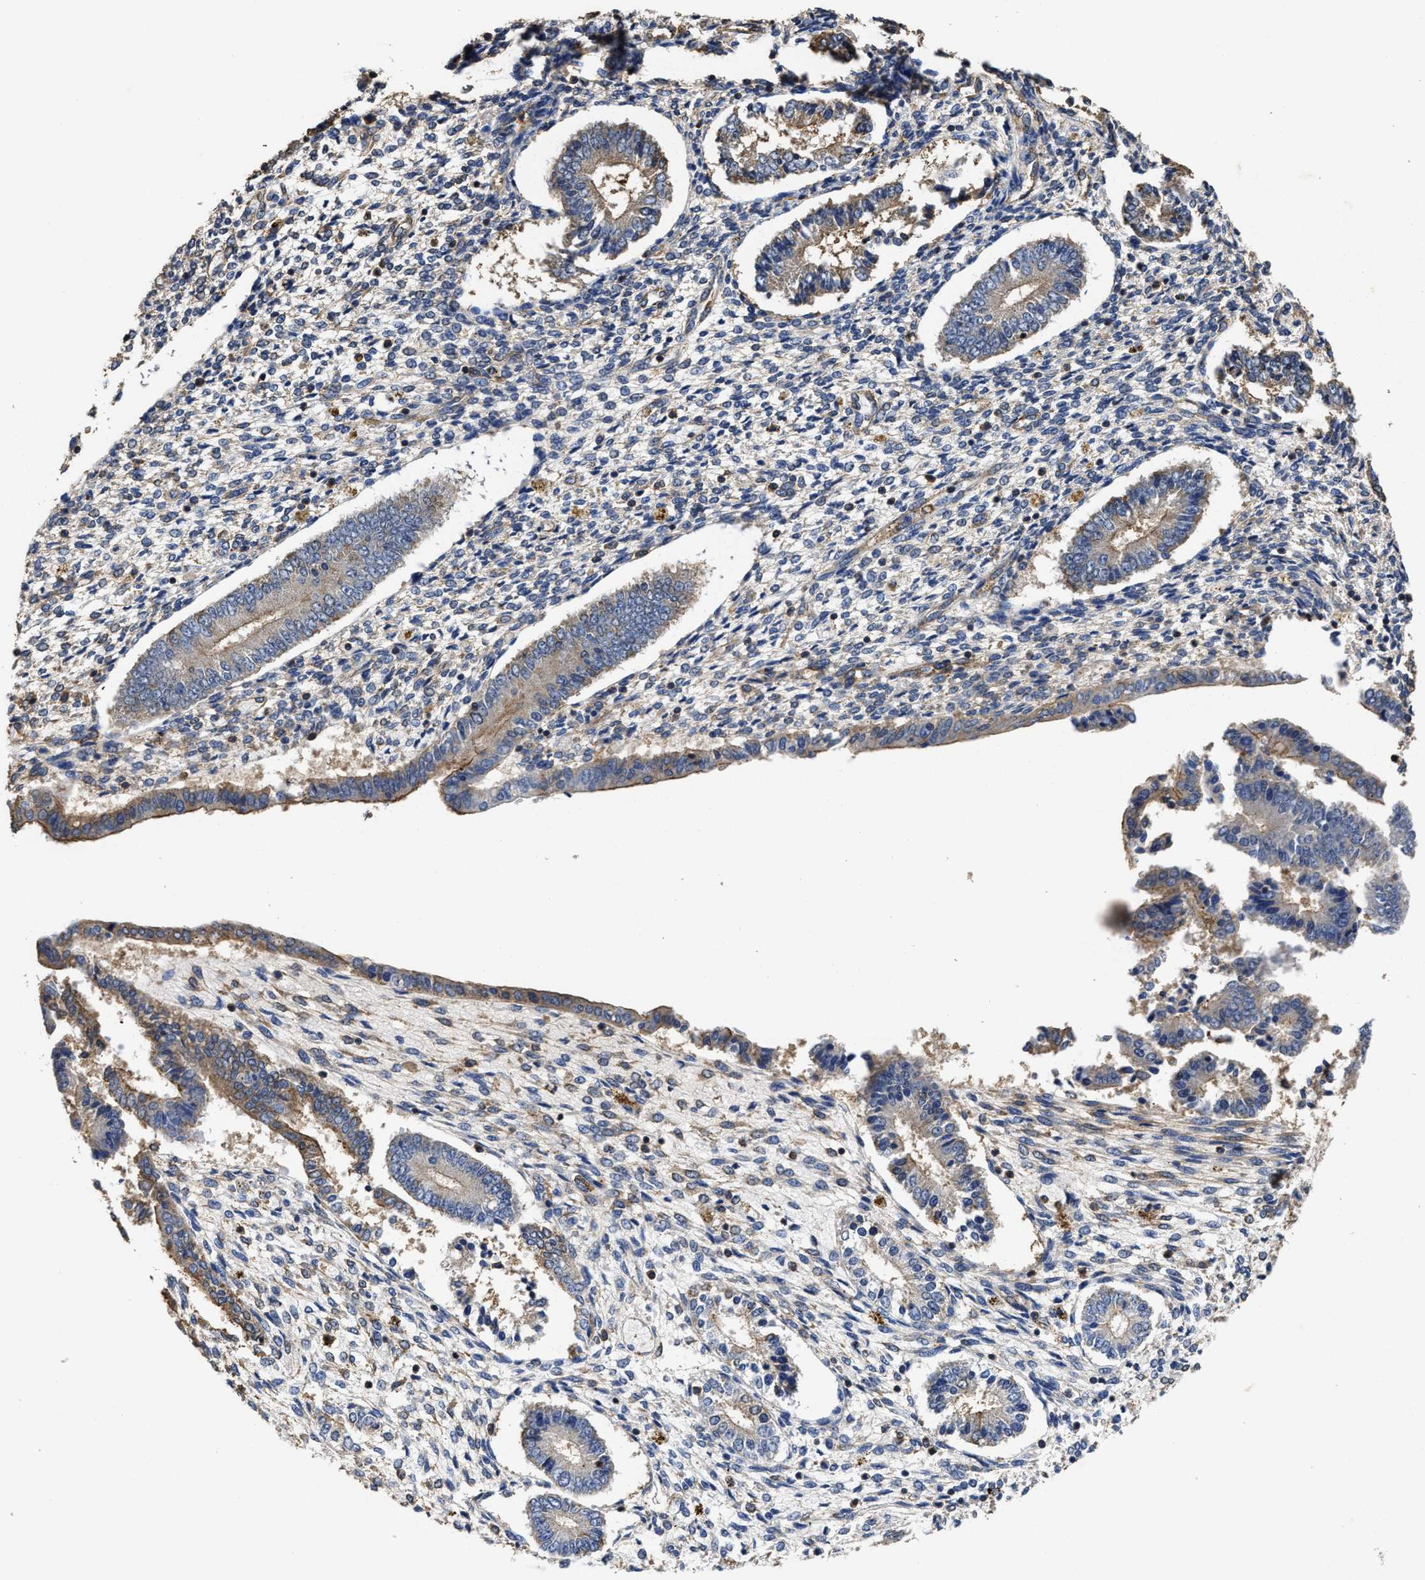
{"staining": {"intensity": "weak", "quantity": "25%-75%", "location": "cytoplasmic/membranous"}, "tissue": "endometrium", "cell_type": "Cells in endometrial stroma", "image_type": "normal", "snomed": [{"axis": "morphology", "description": "Normal tissue, NOS"}, {"axis": "topography", "description": "Endometrium"}], "caption": "About 25%-75% of cells in endometrial stroma in unremarkable human endometrium show weak cytoplasmic/membranous protein positivity as visualized by brown immunohistochemical staining.", "gene": "SFXN4", "patient": {"sex": "female", "age": 42}}